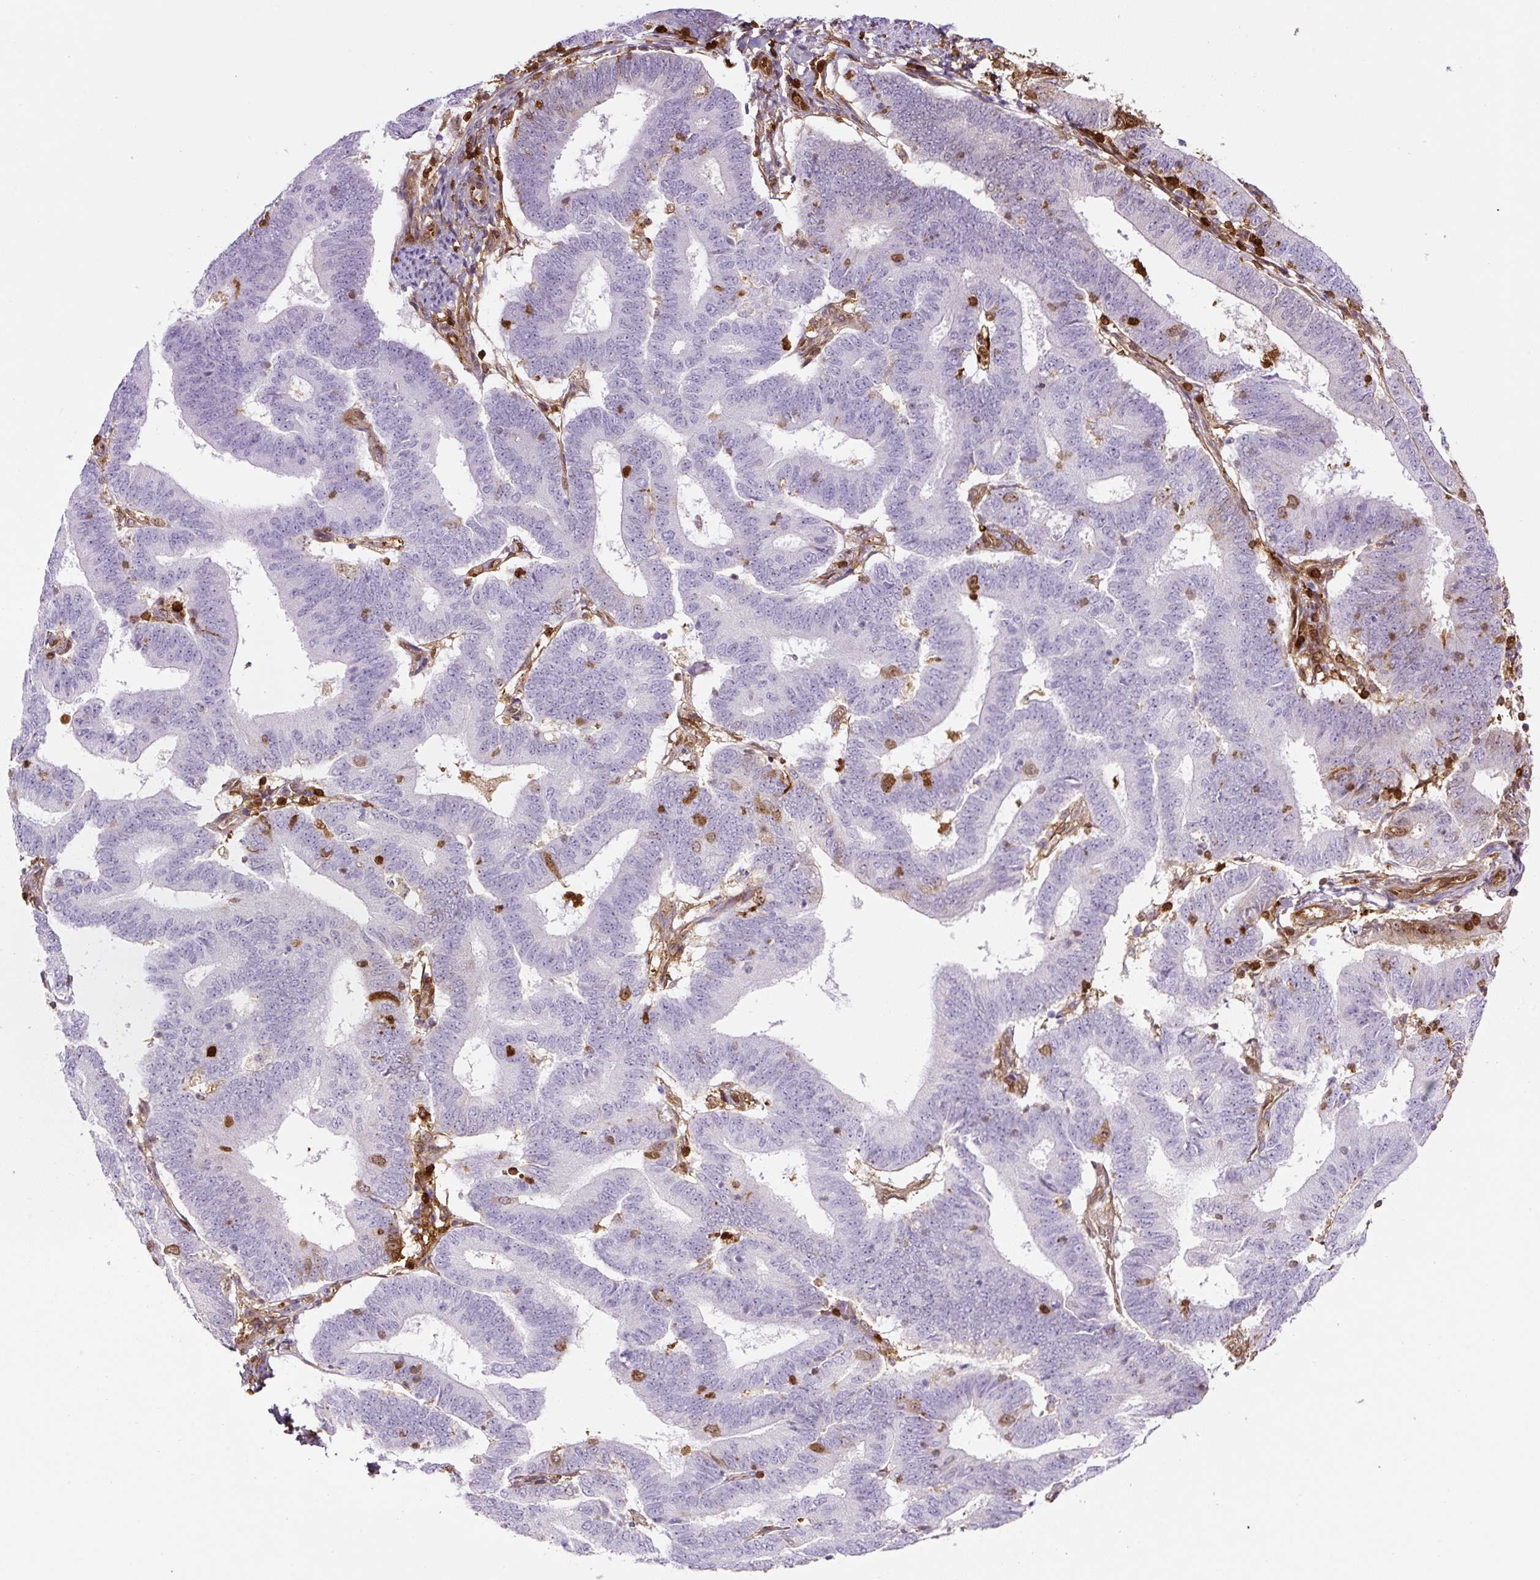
{"staining": {"intensity": "moderate", "quantity": "<25%", "location": "cytoplasmic/membranous"}, "tissue": "endometrial cancer", "cell_type": "Tumor cells", "image_type": "cancer", "snomed": [{"axis": "morphology", "description": "Adenocarcinoma, NOS"}, {"axis": "topography", "description": "Endometrium"}], "caption": "Immunohistochemistry staining of endometrial adenocarcinoma, which shows low levels of moderate cytoplasmic/membranous expression in about <25% of tumor cells indicating moderate cytoplasmic/membranous protein expression. The staining was performed using DAB (brown) for protein detection and nuclei were counterstained in hematoxylin (blue).", "gene": "ANXA1", "patient": {"sex": "female", "age": 70}}